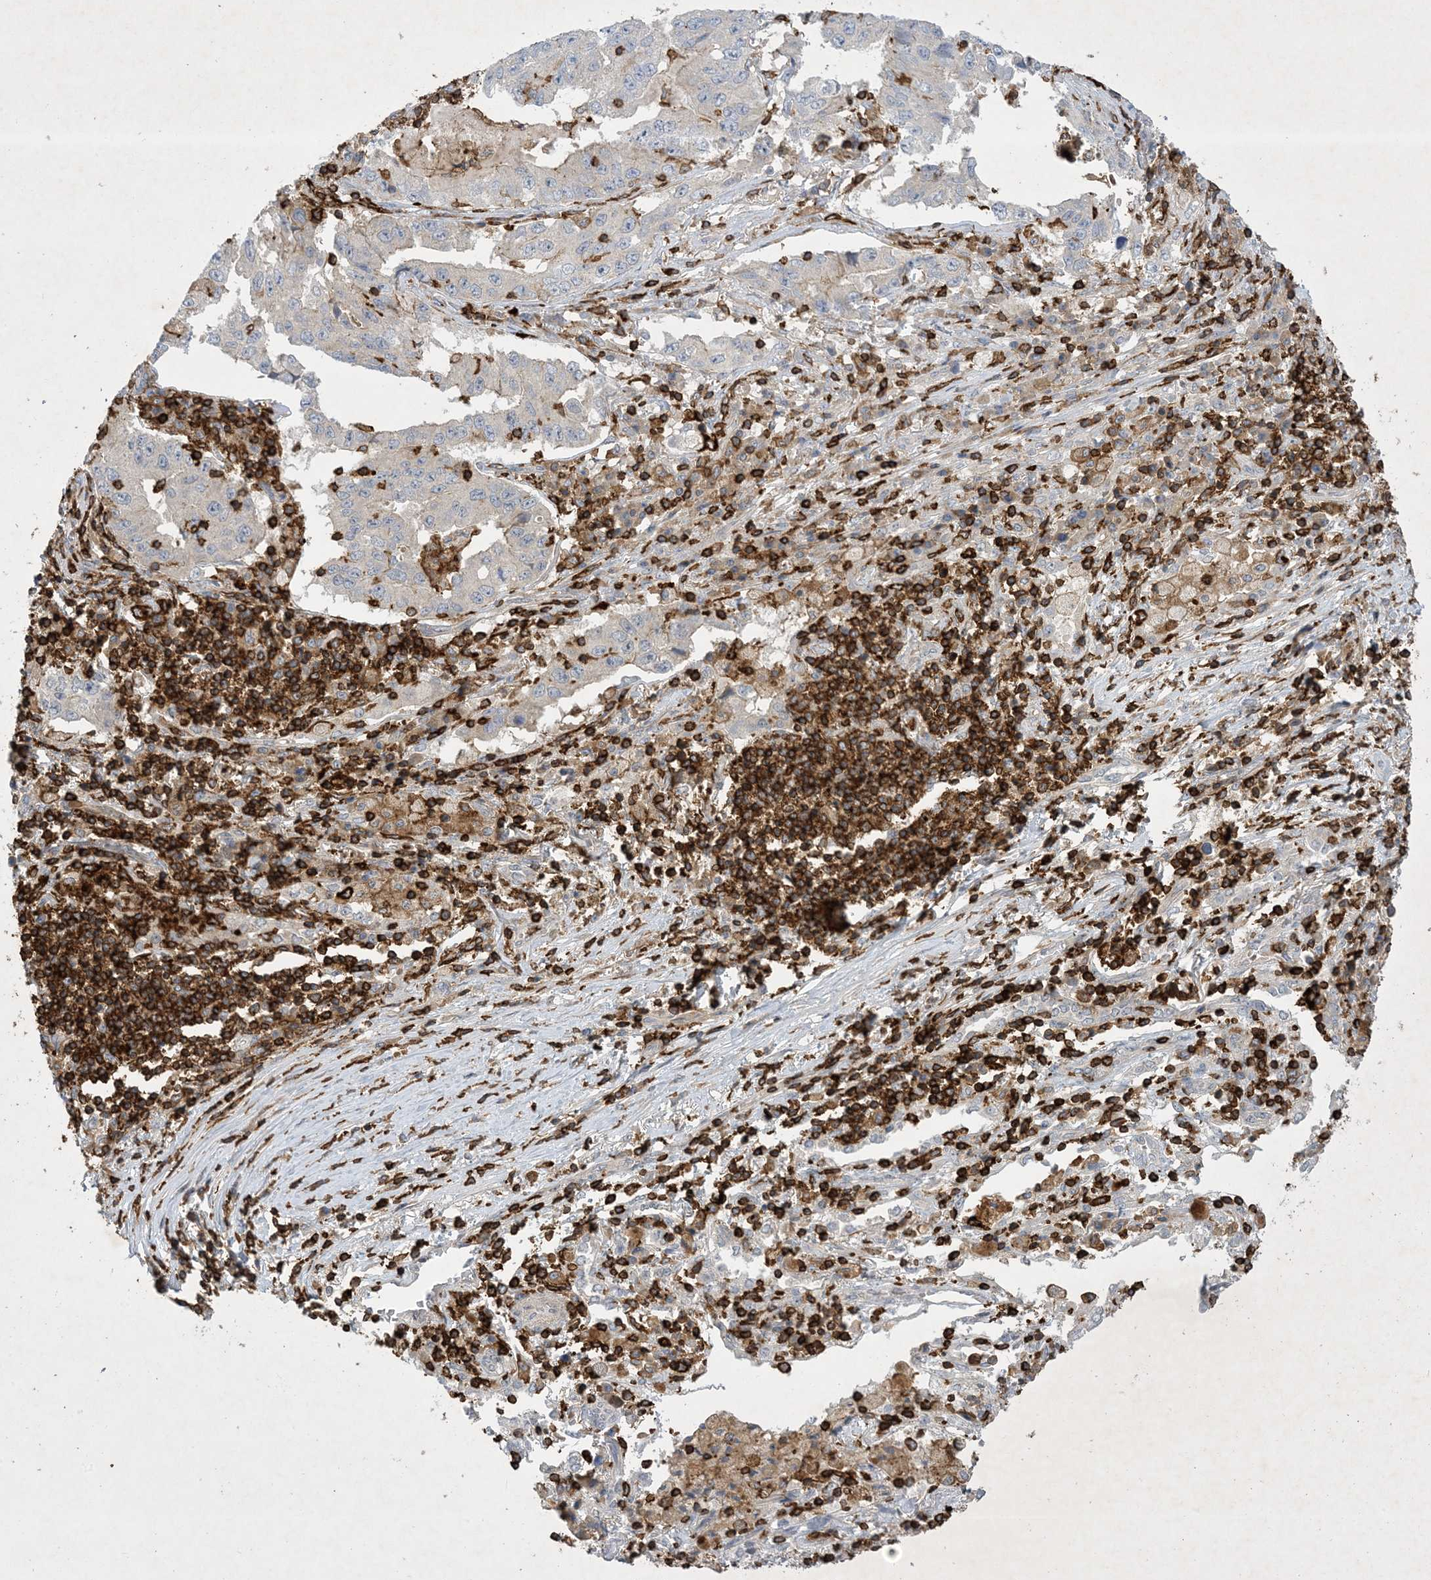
{"staining": {"intensity": "negative", "quantity": "none", "location": "none"}, "tissue": "lung cancer", "cell_type": "Tumor cells", "image_type": "cancer", "snomed": [{"axis": "morphology", "description": "Adenocarcinoma, NOS"}, {"axis": "topography", "description": "Lung"}], "caption": "DAB (3,3'-diaminobenzidine) immunohistochemical staining of human lung cancer exhibits no significant expression in tumor cells.", "gene": "AK9", "patient": {"sex": "female", "age": 51}}